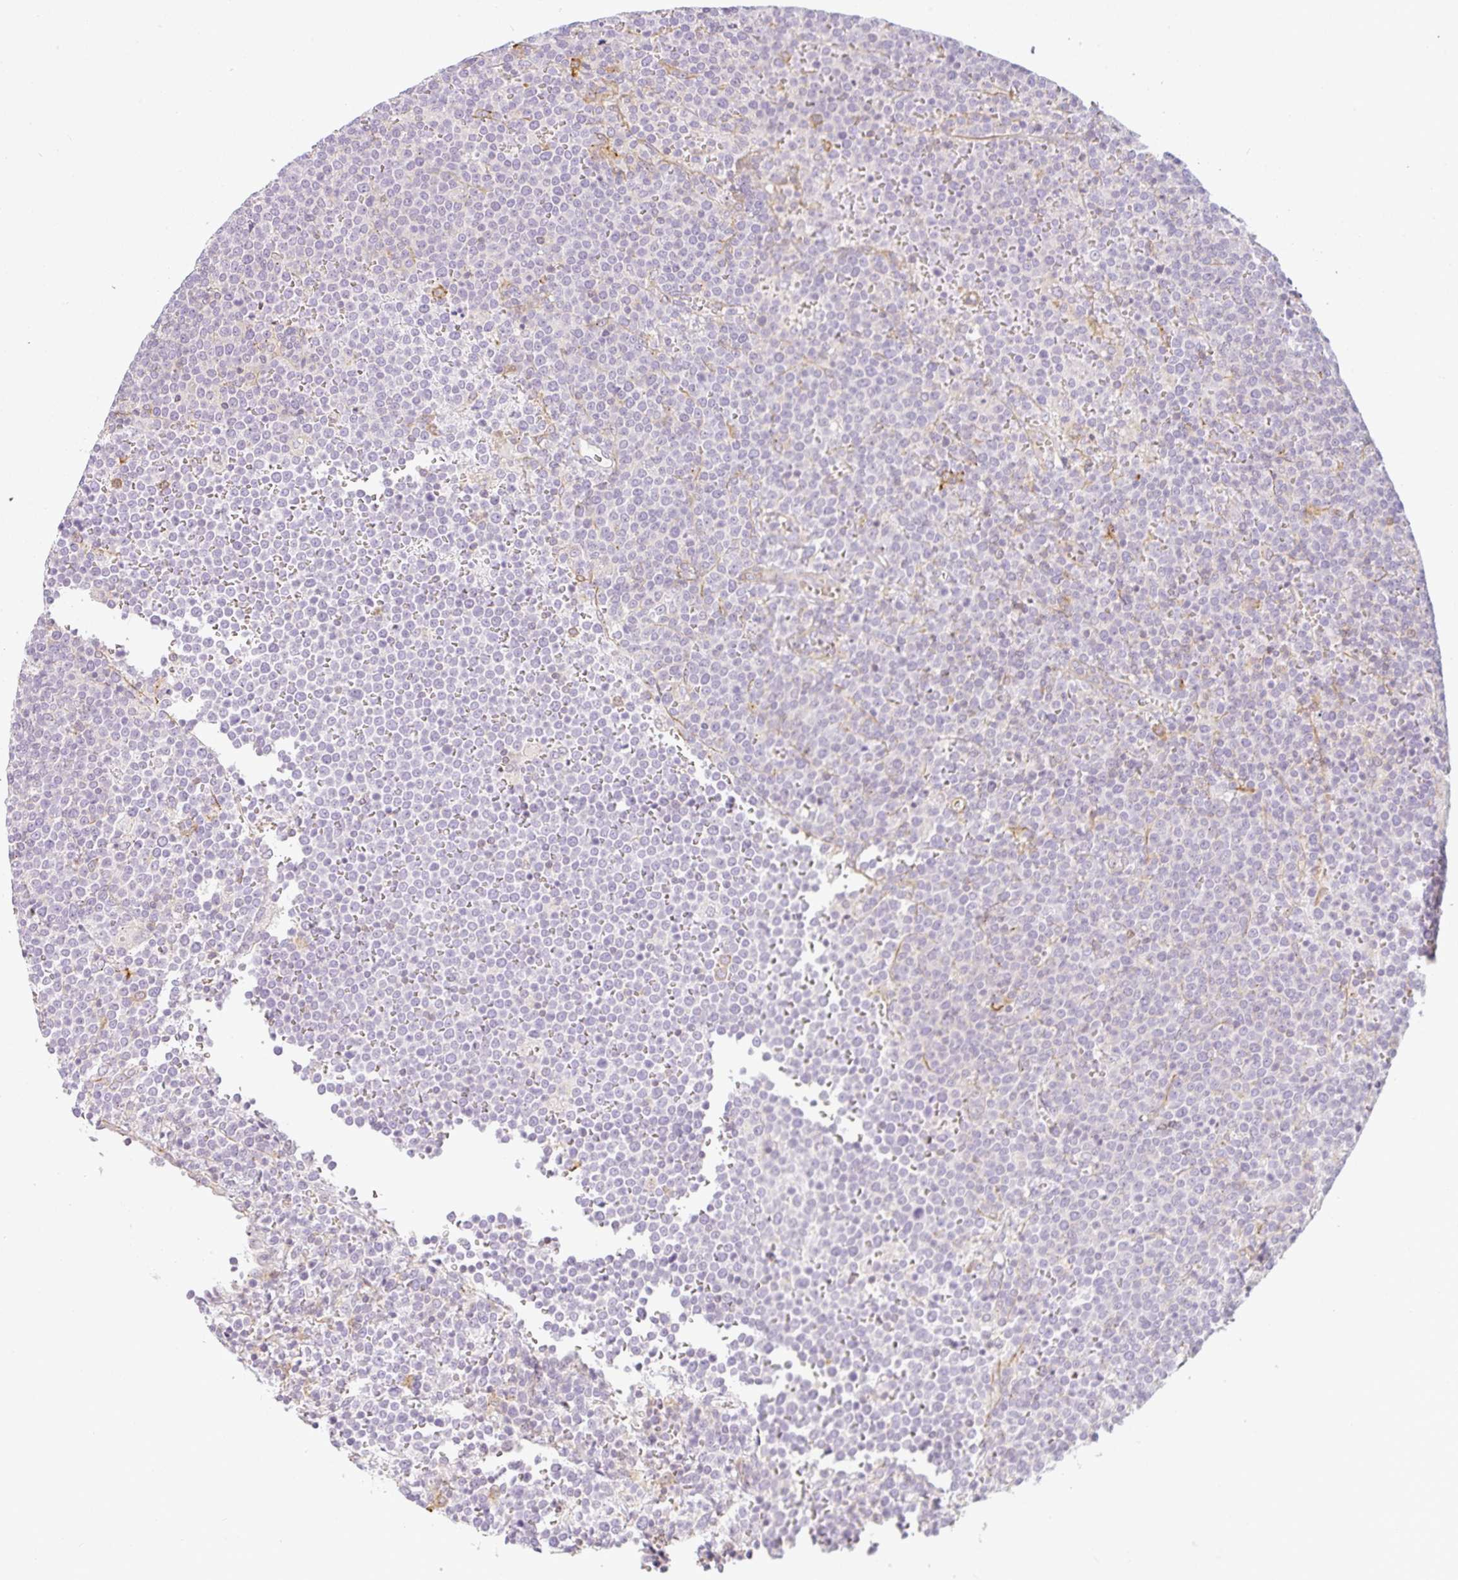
{"staining": {"intensity": "negative", "quantity": "none", "location": "none"}, "tissue": "lymphoma", "cell_type": "Tumor cells", "image_type": "cancer", "snomed": [{"axis": "morphology", "description": "Malignant lymphoma, non-Hodgkin's type, High grade"}, {"axis": "topography", "description": "Lymph node"}], "caption": "A micrograph of lymphoma stained for a protein displays no brown staining in tumor cells. (Brightfield microscopy of DAB immunohistochemistry at high magnification).", "gene": "SULF1", "patient": {"sex": "male", "age": 61}}